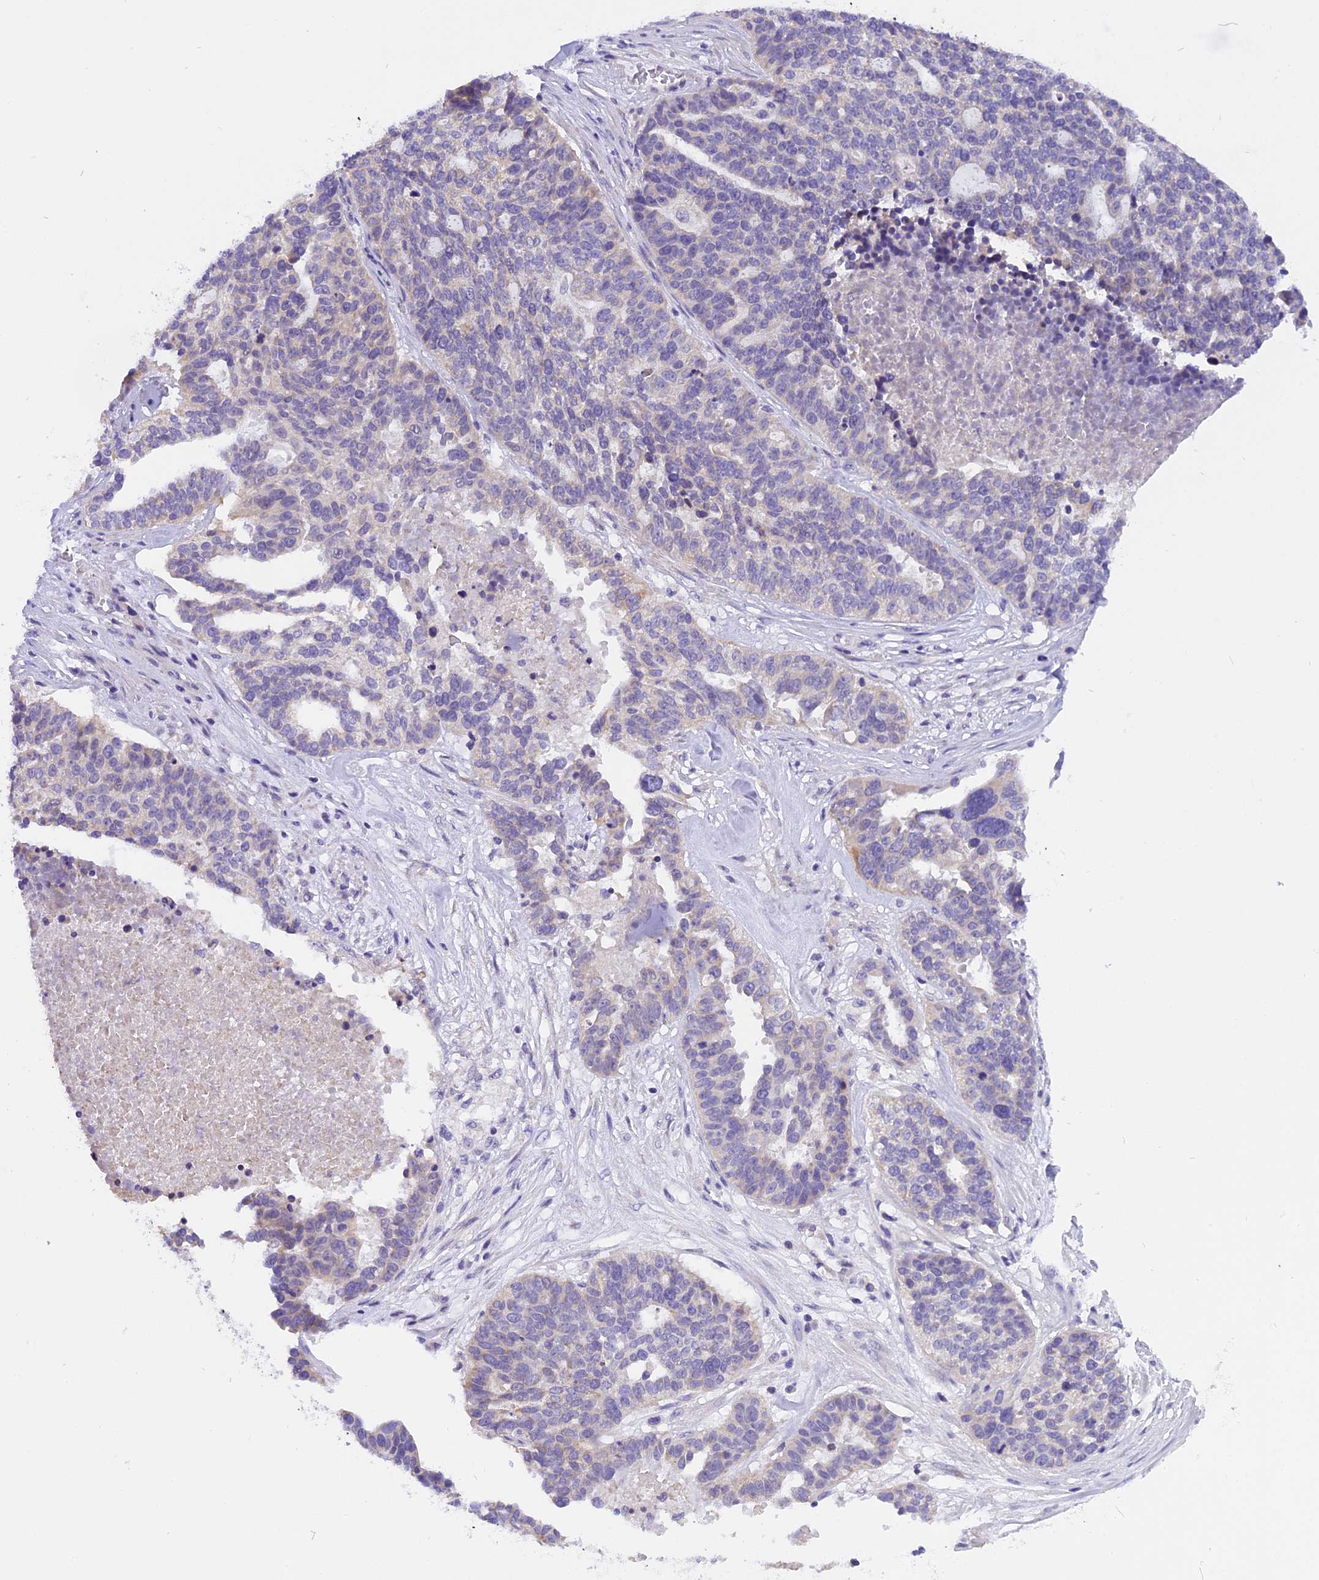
{"staining": {"intensity": "negative", "quantity": "none", "location": "none"}, "tissue": "ovarian cancer", "cell_type": "Tumor cells", "image_type": "cancer", "snomed": [{"axis": "morphology", "description": "Cystadenocarcinoma, serous, NOS"}, {"axis": "topography", "description": "Ovary"}], "caption": "The immunohistochemistry (IHC) image has no significant positivity in tumor cells of ovarian cancer (serous cystadenocarcinoma) tissue.", "gene": "TRIM3", "patient": {"sex": "female", "age": 59}}